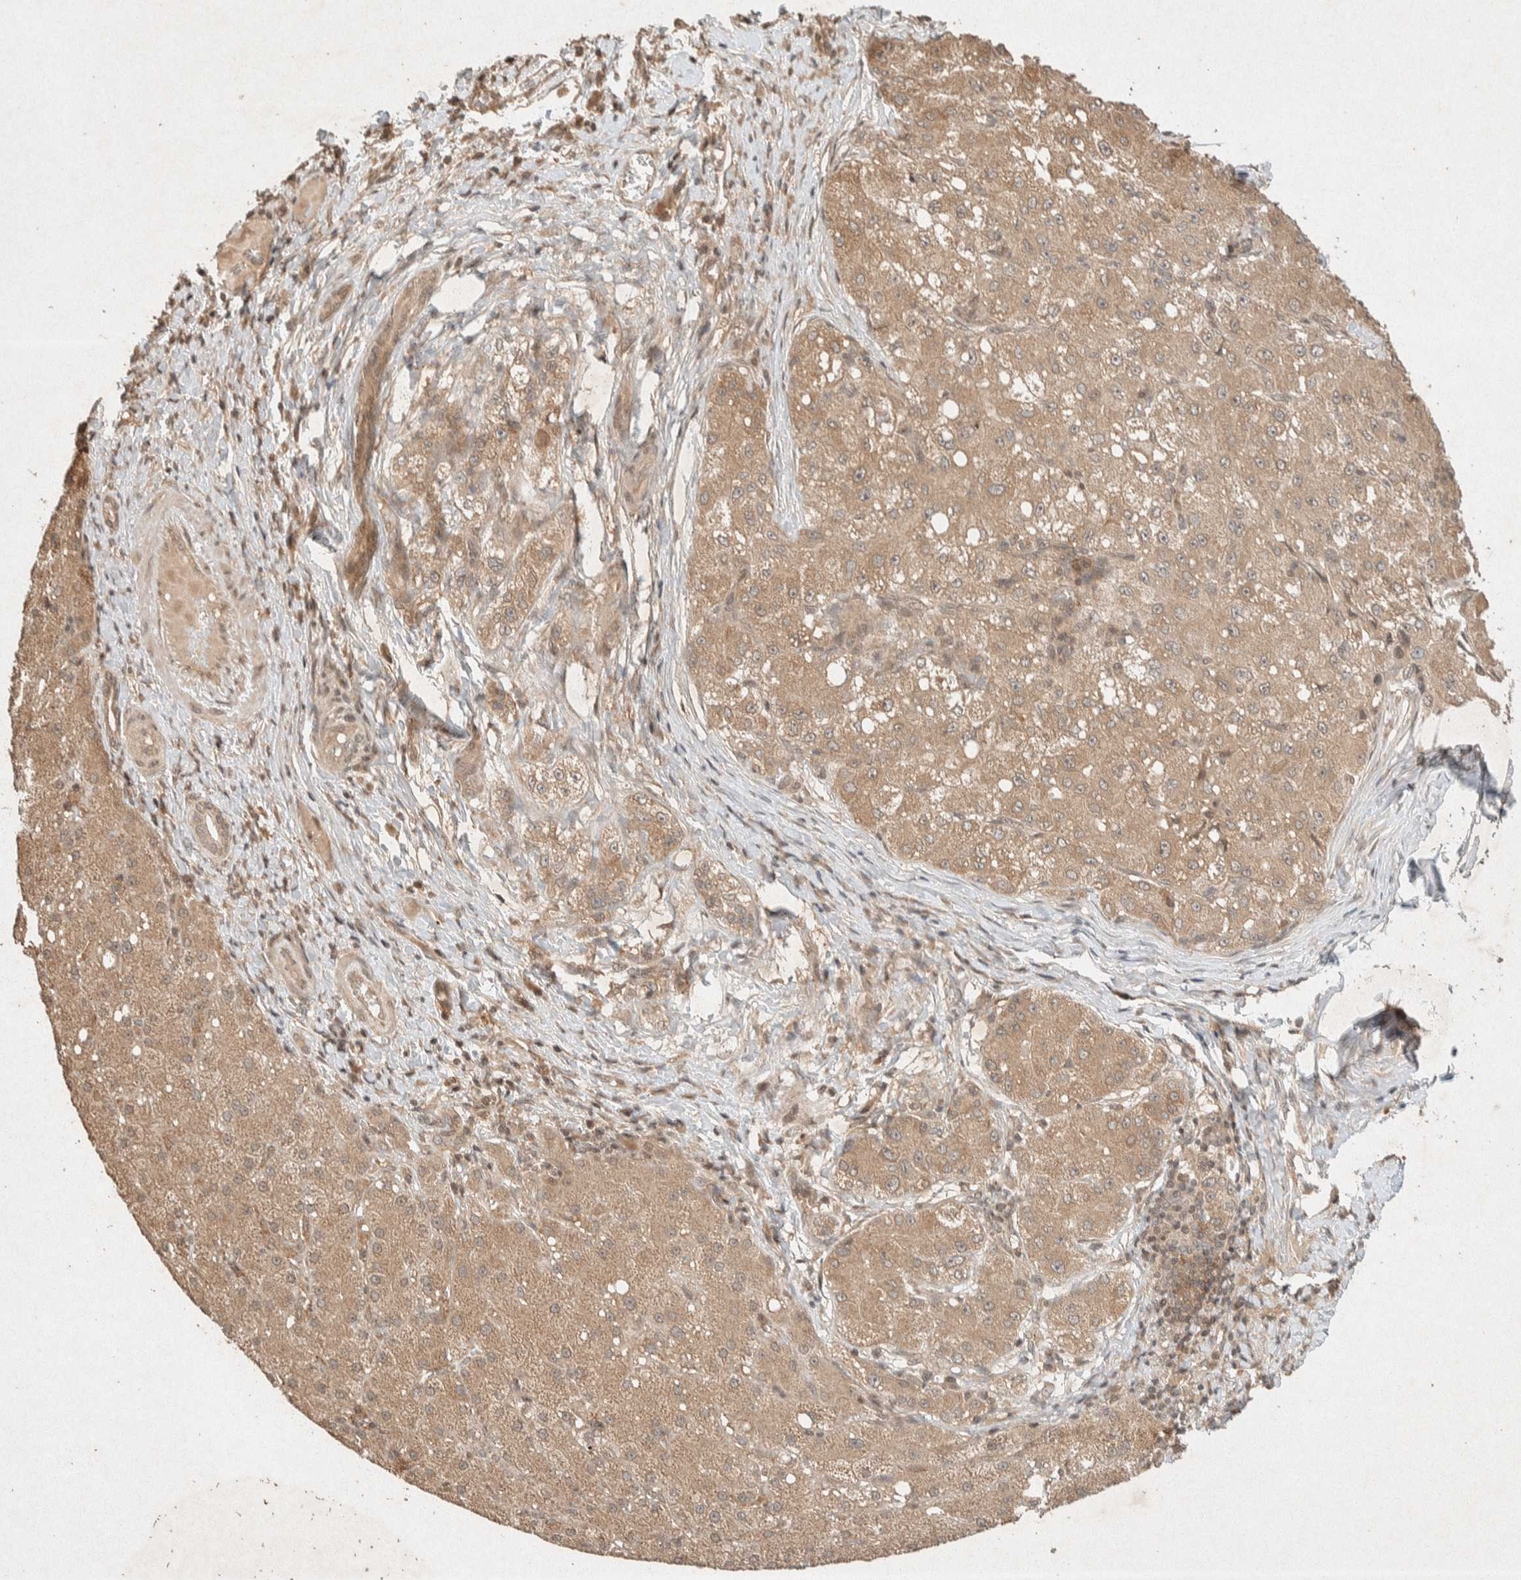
{"staining": {"intensity": "moderate", "quantity": ">75%", "location": "cytoplasmic/membranous"}, "tissue": "liver cancer", "cell_type": "Tumor cells", "image_type": "cancer", "snomed": [{"axis": "morphology", "description": "Carcinoma, Hepatocellular, NOS"}, {"axis": "topography", "description": "Liver"}], "caption": "There is medium levels of moderate cytoplasmic/membranous staining in tumor cells of liver hepatocellular carcinoma, as demonstrated by immunohistochemical staining (brown color).", "gene": "THRA", "patient": {"sex": "male", "age": 80}}